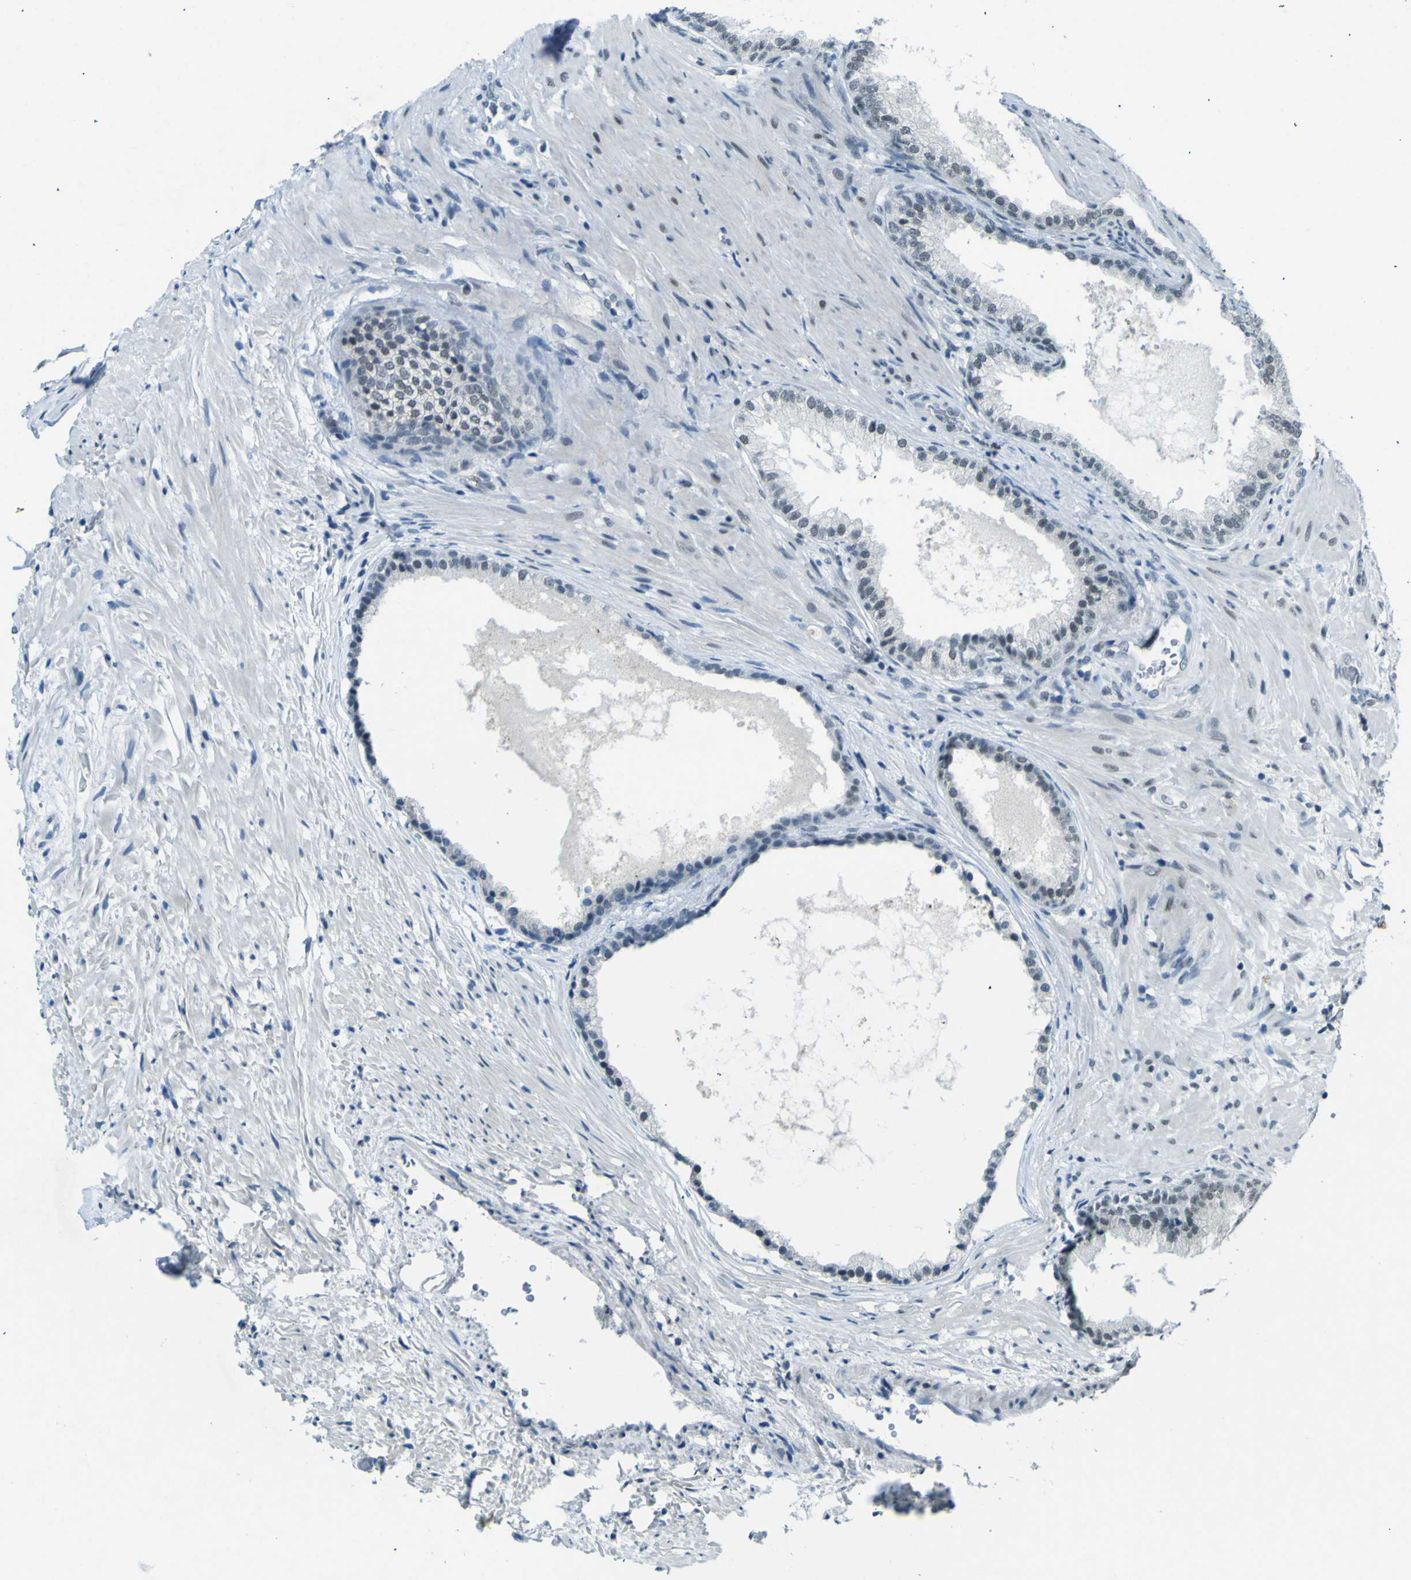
{"staining": {"intensity": "weak", "quantity": "25%-75%", "location": "nuclear"}, "tissue": "prostate", "cell_type": "Glandular cells", "image_type": "normal", "snomed": [{"axis": "morphology", "description": "Normal tissue, NOS"}, {"axis": "topography", "description": "Prostate"}], "caption": "Prostate stained with DAB (3,3'-diaminobenzidine) immunohistochemistry (IHC) shows low levels of weak nuclear expression in about 25%-75% of glandular cells. (DAB (3,3'-diaminobenzidine) IHC, brown staining for protein, blue staining for nuclei).", "gene": "CEBPG", "patient": {"sex": "male", "age": 76}}